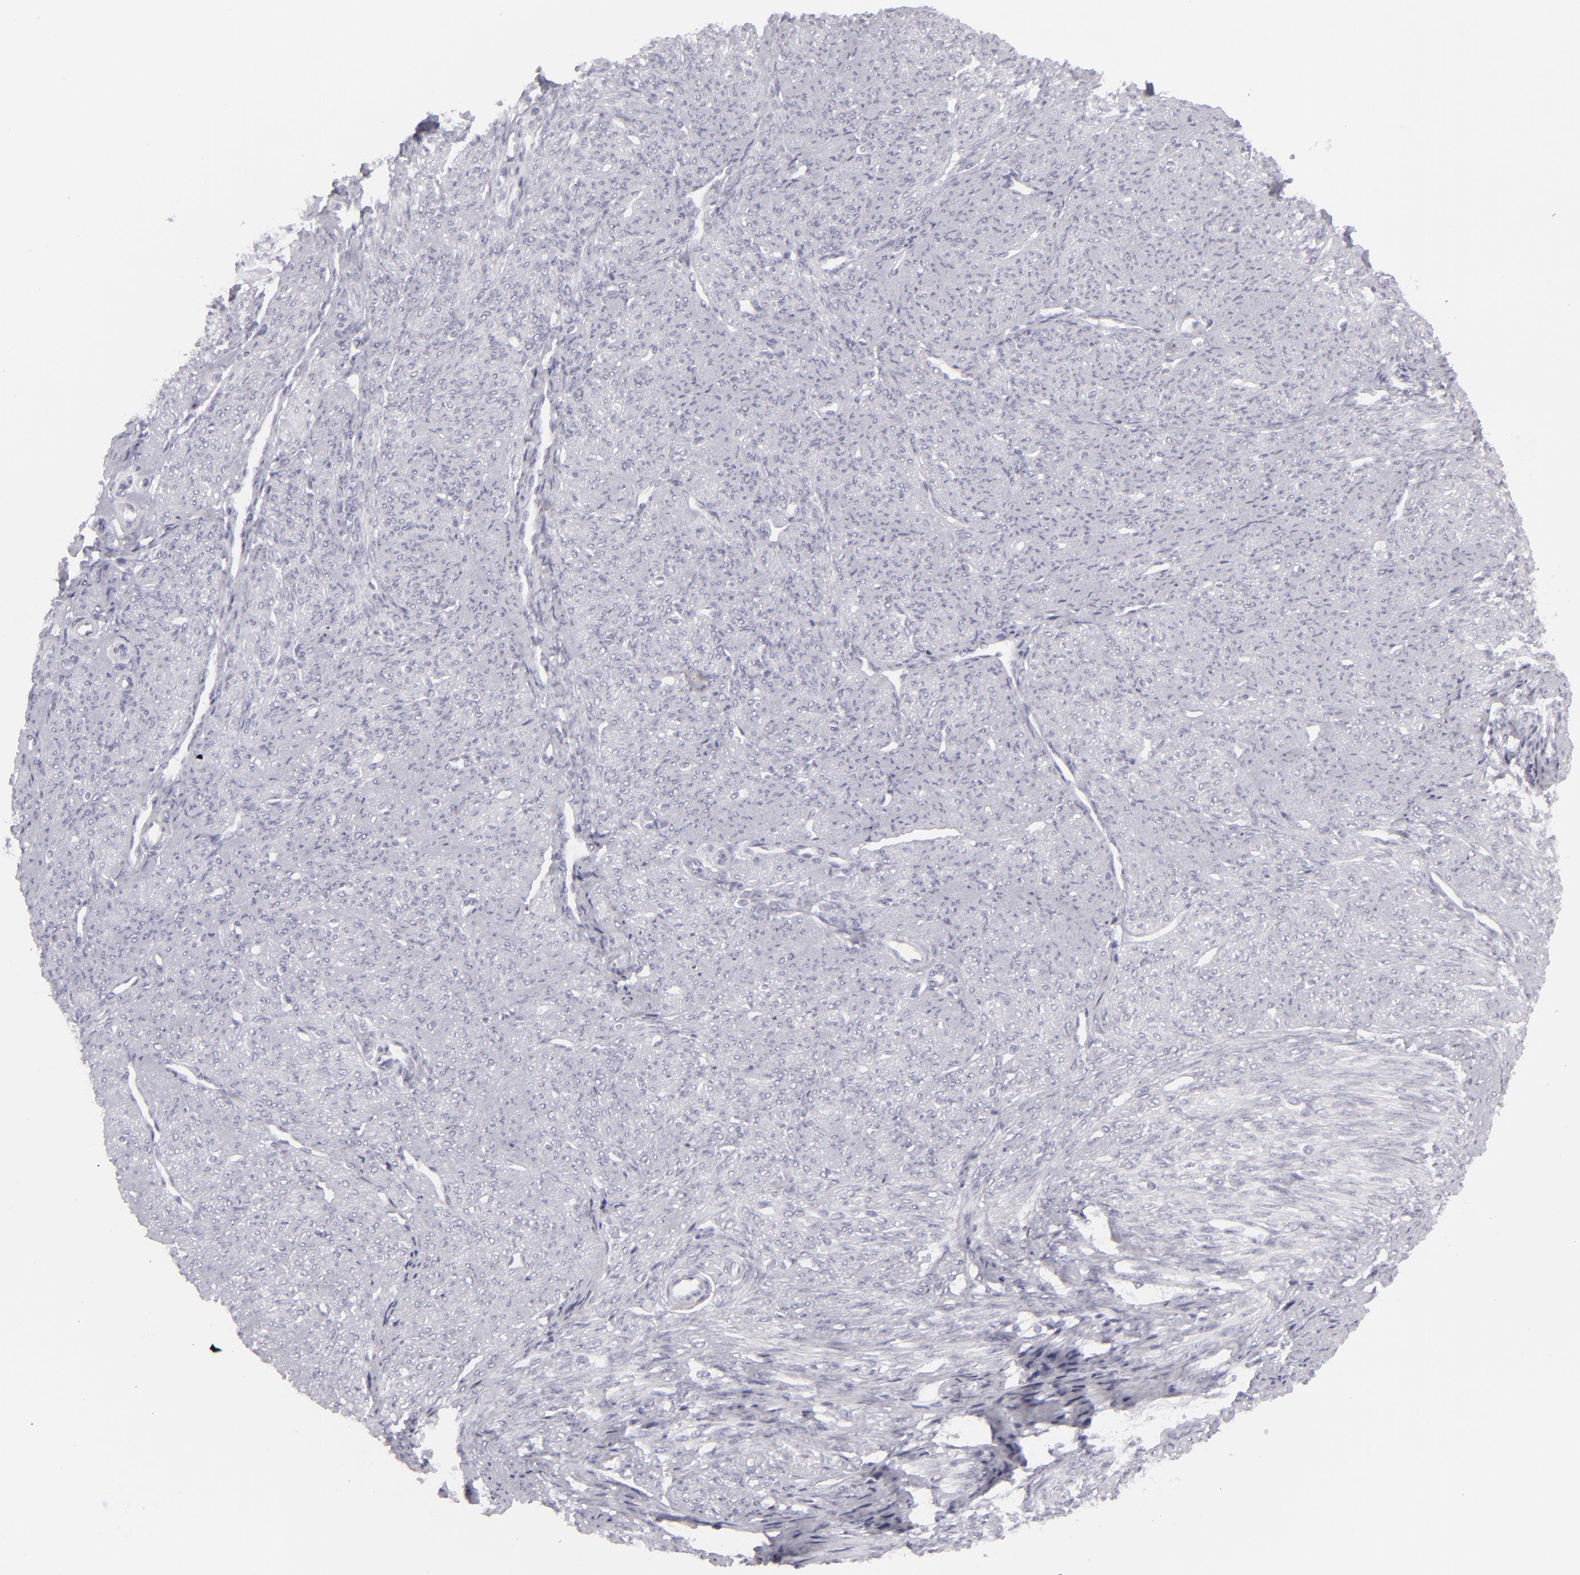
{"staining": {"intensity": "negative", "quantity": "none", "location": "none"}, "tissue": "smooth muscle", "cell_type": "Smooth muscle cells", "image_type": "normal", "snomed": [{"axis": "morphology", "description": "Normal tissue, NOS"}, {"axis": "topography", "description": "Cervix"}, {"axis": "topography", "description": "Endometrium"}], "caption": "This is a micrograph of immunohistochemistry staining of unremarkable smooth muscle, which shows no positivity in smooth muscle cells. The staining is performed using DAB brown chromogen with nuclei counter-stained in using hematoxylin.", "gene": "FLG", "patient": {"sex": "female", "age": 65}}